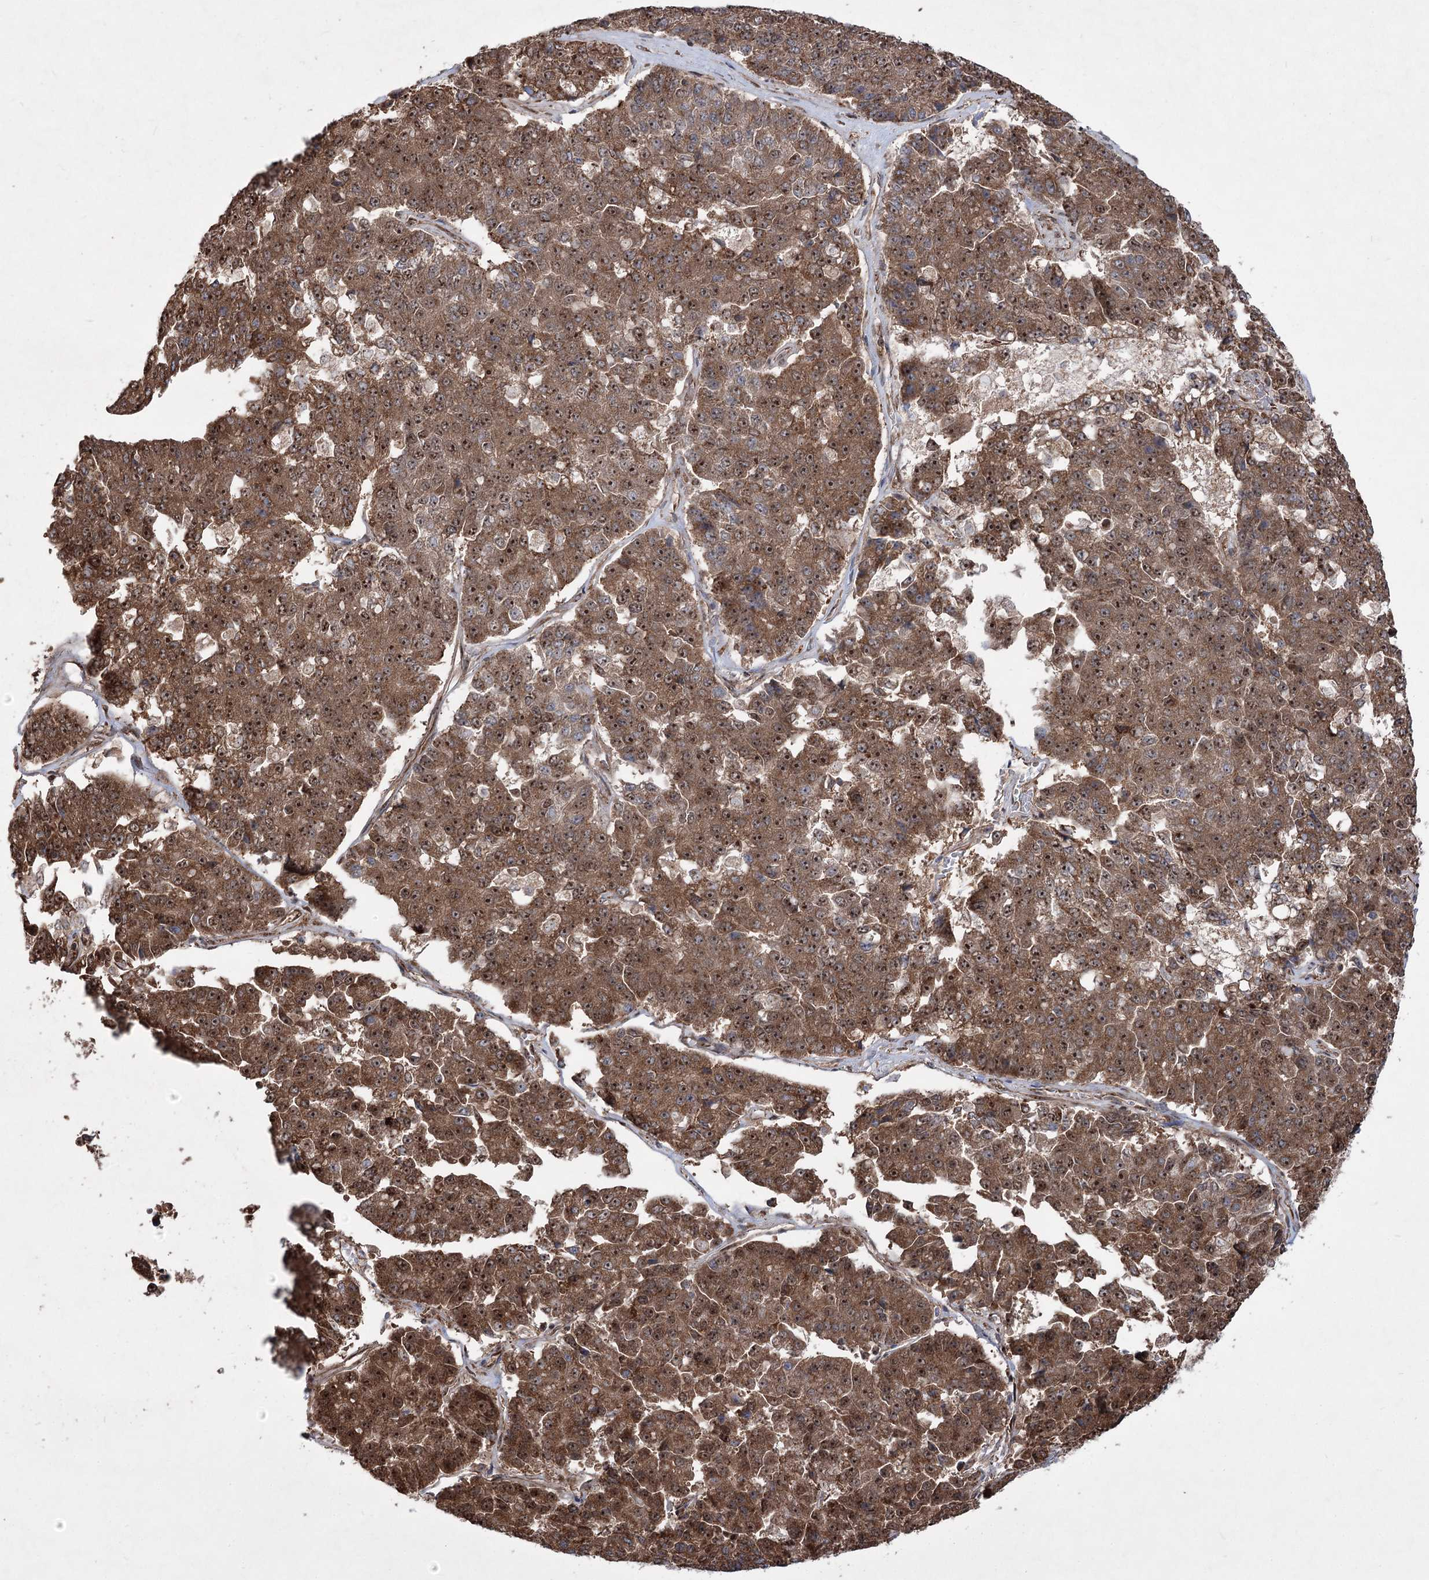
{"staining": {"intensity": "moderate", "quantity": ">75%", "location": "cytoplasmic/membranous,nuclear"}, "tissue": "pancreatic cancer", "cell_type": "Tumor cells", "image_type": "cancer", "snomed": [{"axis": "morphology", "description": "Adenocarcinoma, NOS"}, {"axis": "topography", "description": "Pancreas"}], "caption": "Protein positivity by IHC displays moderate cytoplasmic/membranous and nuclear staining in approximately >75% of tumor cells in pancreatic cancer.", "gene": "SERINC5", "patient": {"sex": "male", "age": 50}}